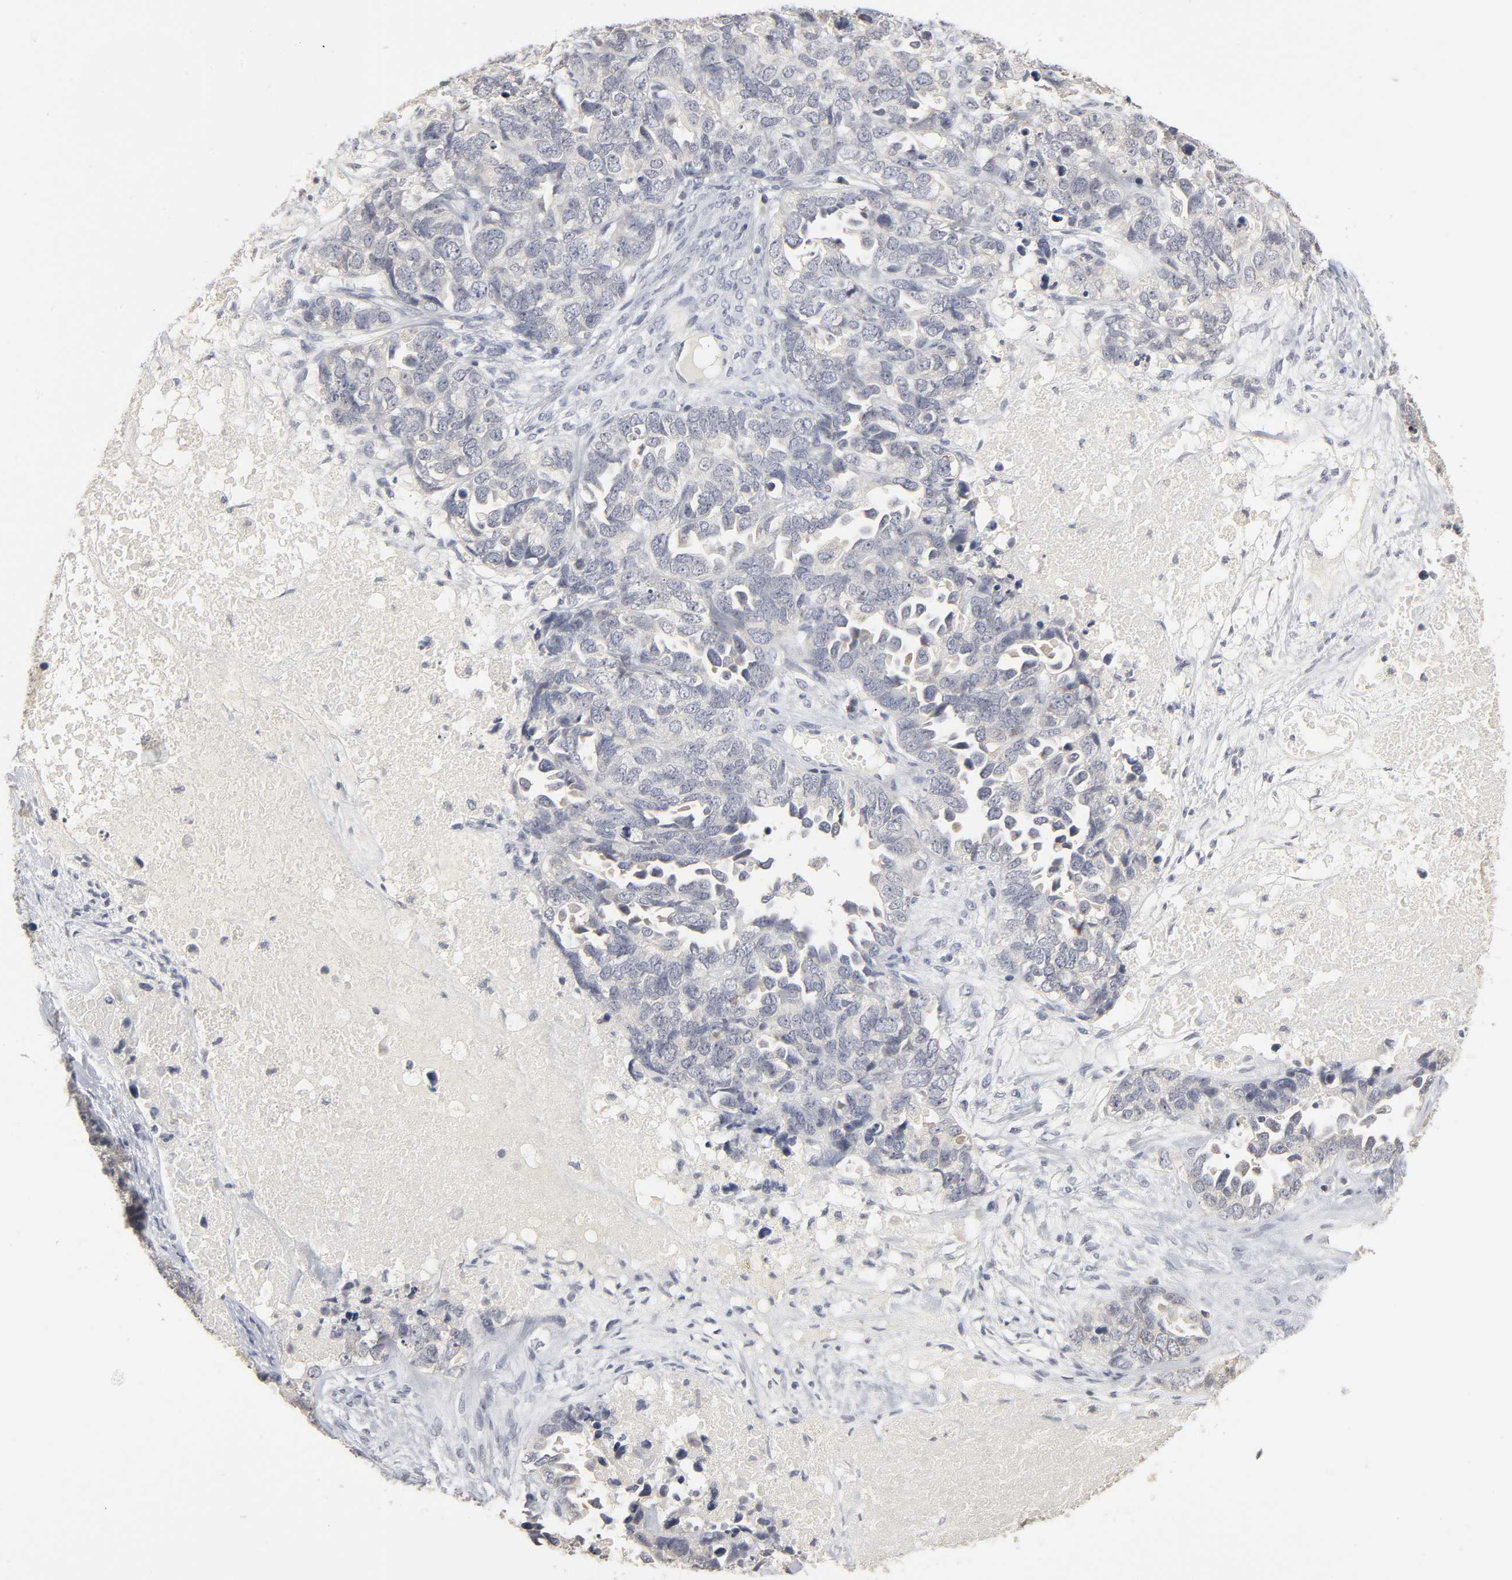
{"staining": {"intensity": "negative", "quantity": "none", "location": "none"}, "tissue": "ovarian cancer", "cell_type": "Tumor cells", "image_type": "cancer", "snomed": [{"axis": "morphology", "description": "Cystadenocarcinoma, serous, NOS"}, {"axis": "topography", "description": "Ovary"}], "caption": "Immunohistochemistry (IHC) image of neoplastic tissue: ovarian cancer (serous cystadenocarcinoma) stained with DAB shows no significant protein staining in tumor cells.", "gene": "TCAP", "patient": {"sex": "female", "age": 82}}